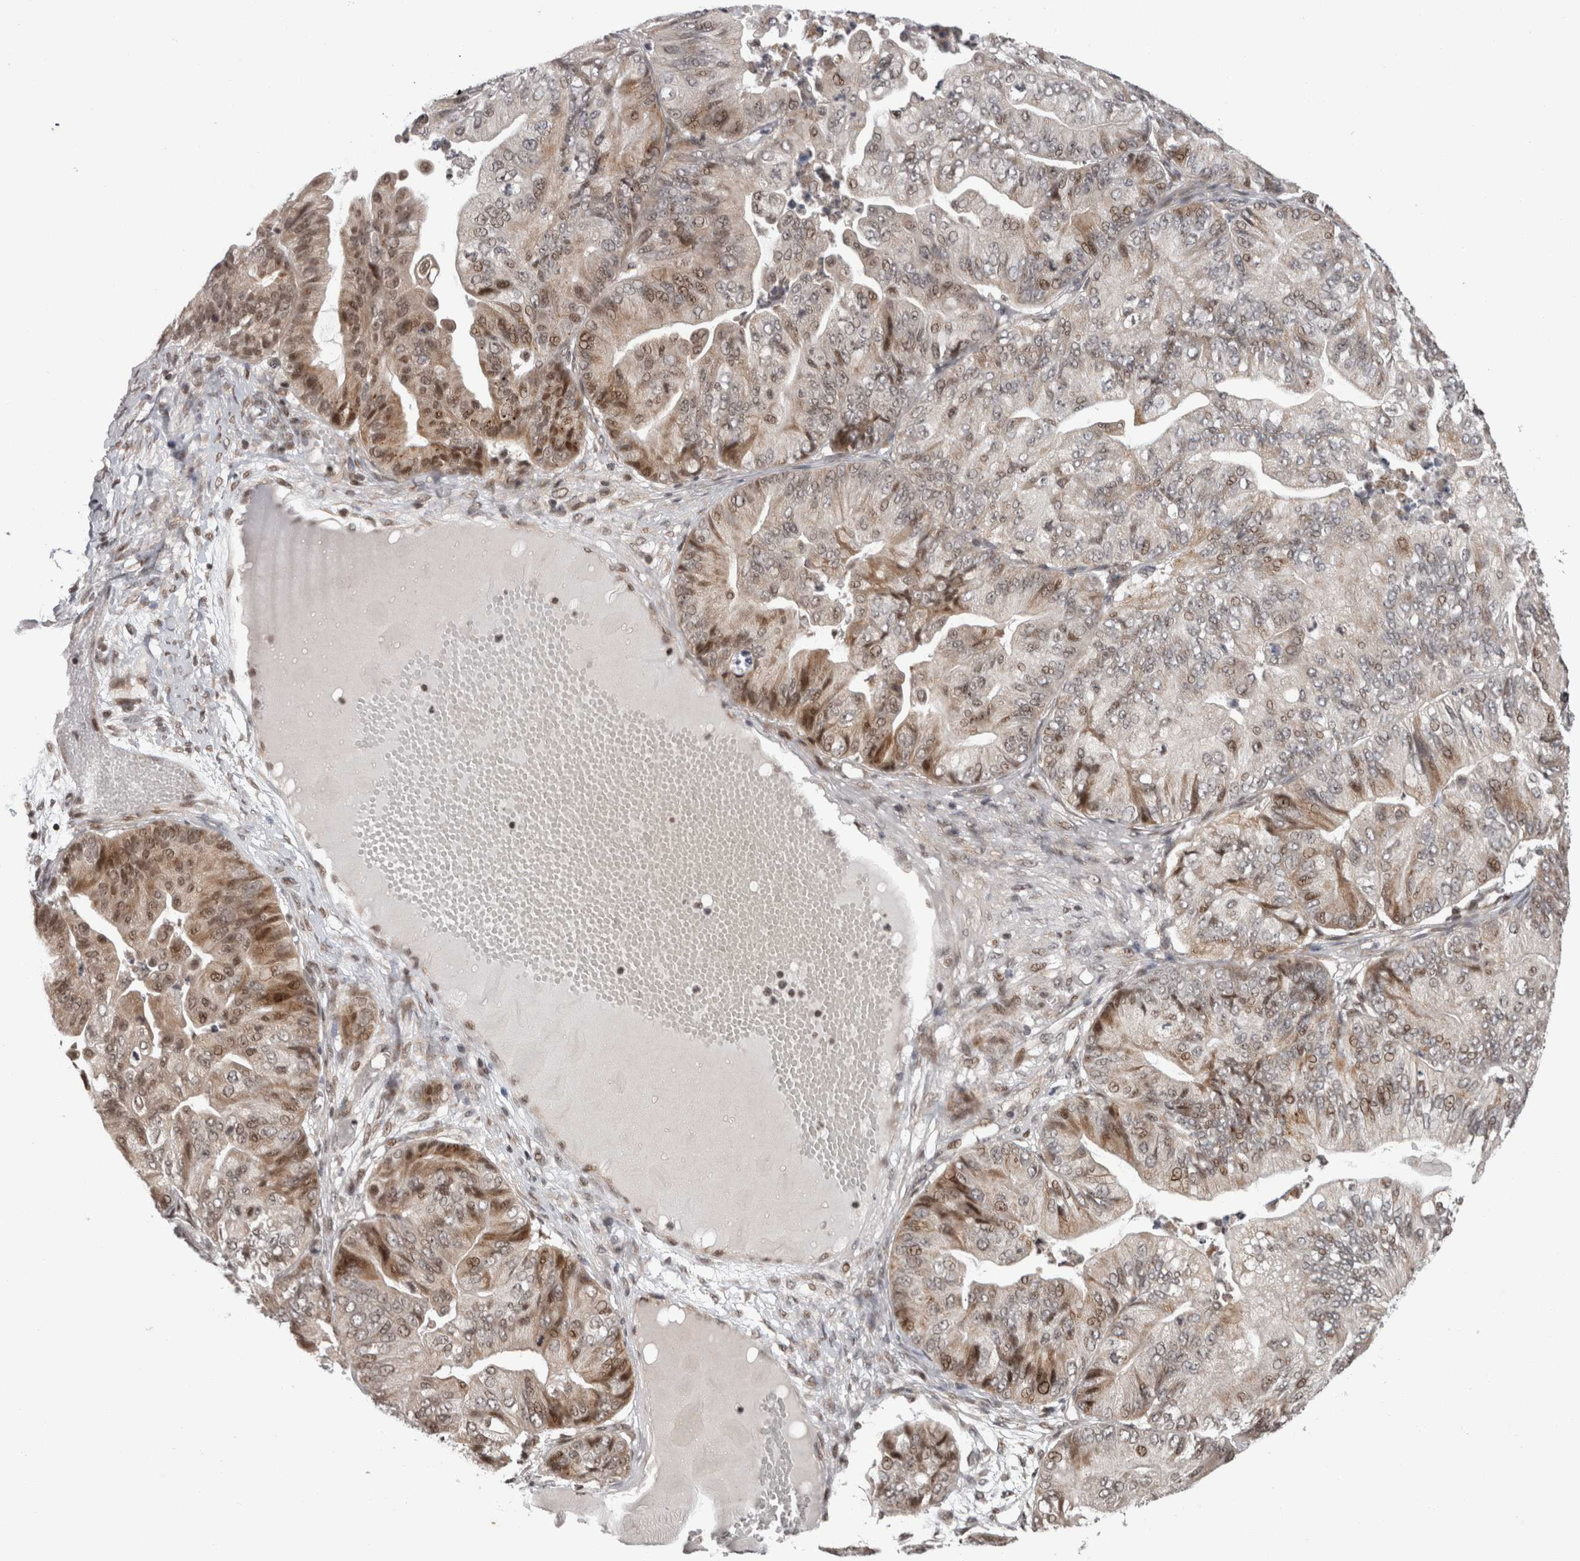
{"staining": {"intensity": "moderate", "quantity": "25%-75%", "location": "cytoplasmic/membranous,nuclear"}, "tissue": "ovarian cancer", "cell_type": "Tumor cells", "image_type": "cancer", "snomed": [{"axis": "morphology", "description": "Cystadenocarcinoma, mucinous, NOS"}, {"axis": "topography", "description": "Ovary"}], "caption": "Tumor cells reveal medium levels of moderate cytoplasmic/membranous and nuclear expression in about 25%-75% of cells in ovarian cancer (mucinous cystadenocarcinoma). (brown staining indicates protein expression, while blue staining denotes nuclei).", "gene": "ZBTB11", "patient": {"sex": "female", "age": 61}}